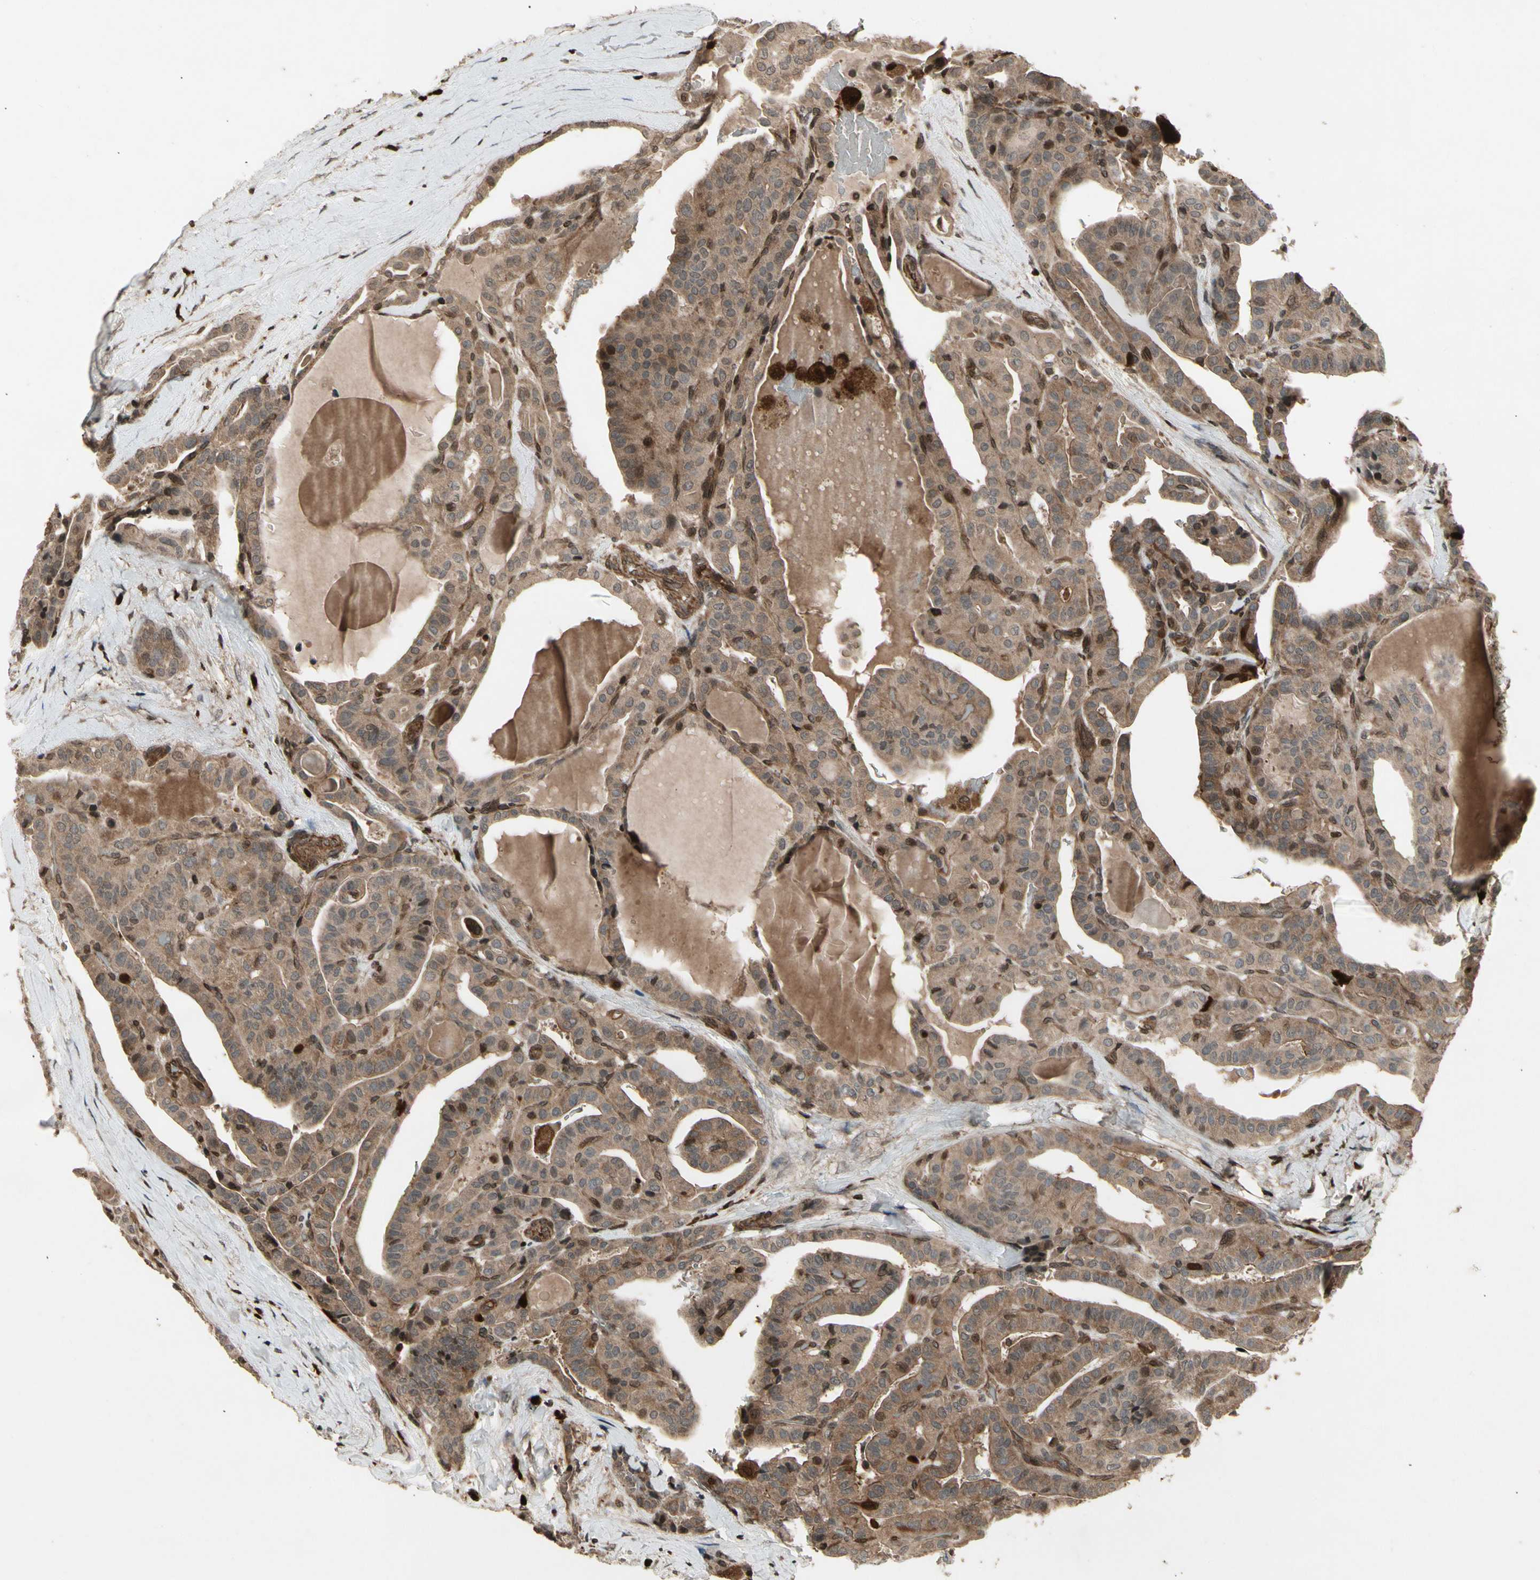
{"staining": {"intensity": "moderate", "quantity": ">75%", "location": "cytoplasmic/membranous"}, "tissue": "thyroid cancer", "cell_type": "Tumor cells", "image_type": "cancer", "snomed": [{"axis": "morphology", "description": "Papillary adenocarcinoma, NOS"}, {"axis": "topography", "description": "Thyroid gland"}], "caption": "A medium amount of moderate cytoplasmic/membranous staining is appreciated in about >75% of tumor cells in papillary adenocarcinoma (thyroid) tissue.", "gene": "GLRX", "patient": {"sex": "male", "age": 77}}